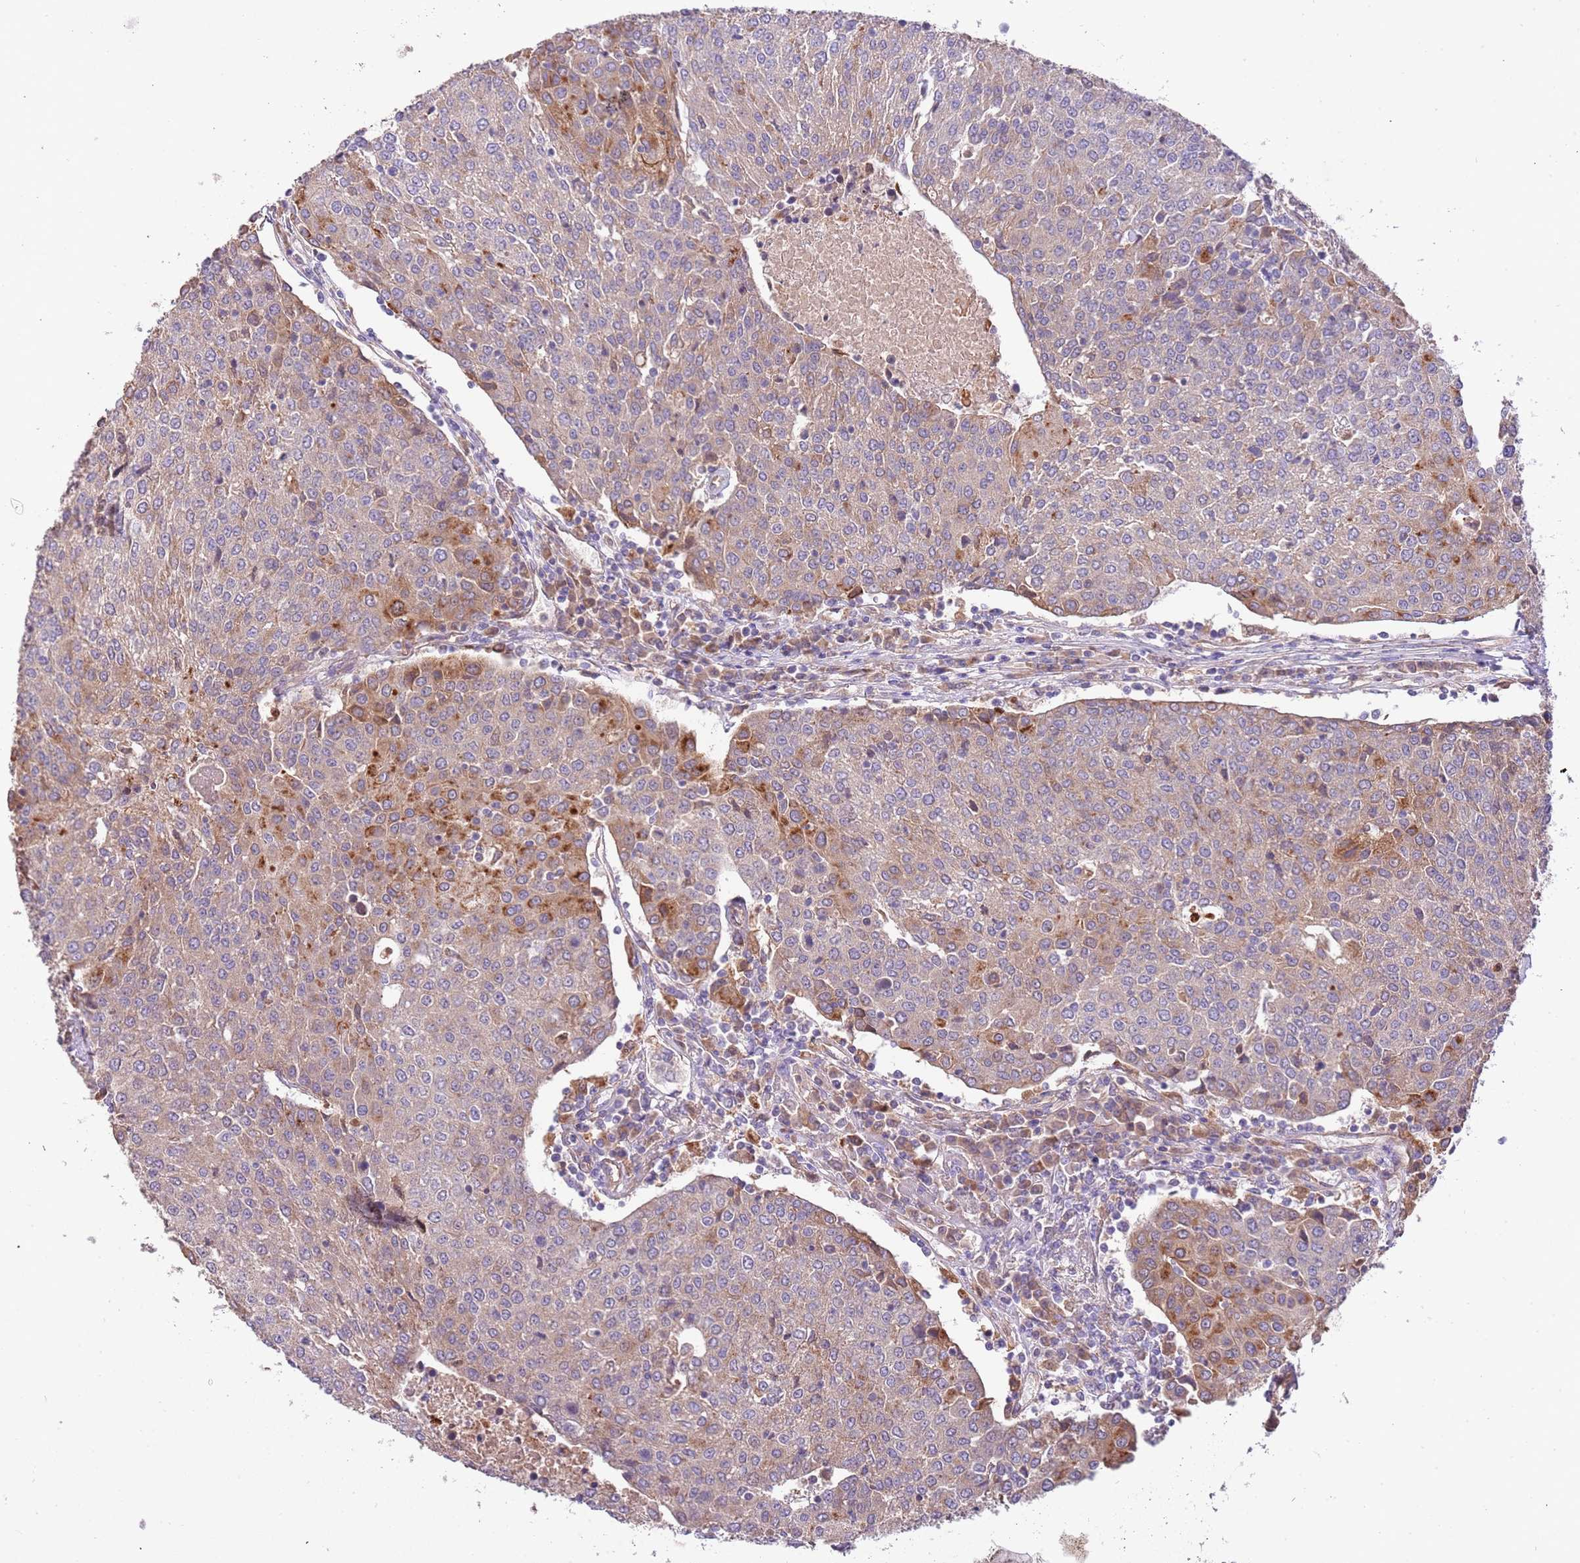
{"staining": {"intensity": "moderate", "quantity": "25%-75%", "location": "cytoplasmic/membranous"}, "tissue": "urothelial cancer", "cell_type": "Tumor cells", "image_type": "cancer", "snomed": [{"axis": "morphology", "description": "Urothelial carcinoma, High grade"}, {"axis": "topography", "description": "Urinary bladder"}], "caption": "A brown stain shows moderate cytoplasmic/membranous staining of a protein in human high-grade urothelial carcinoma tumor cells.", "gene": "DOCK6", "patient": {"sex": "female", "age": 85}}